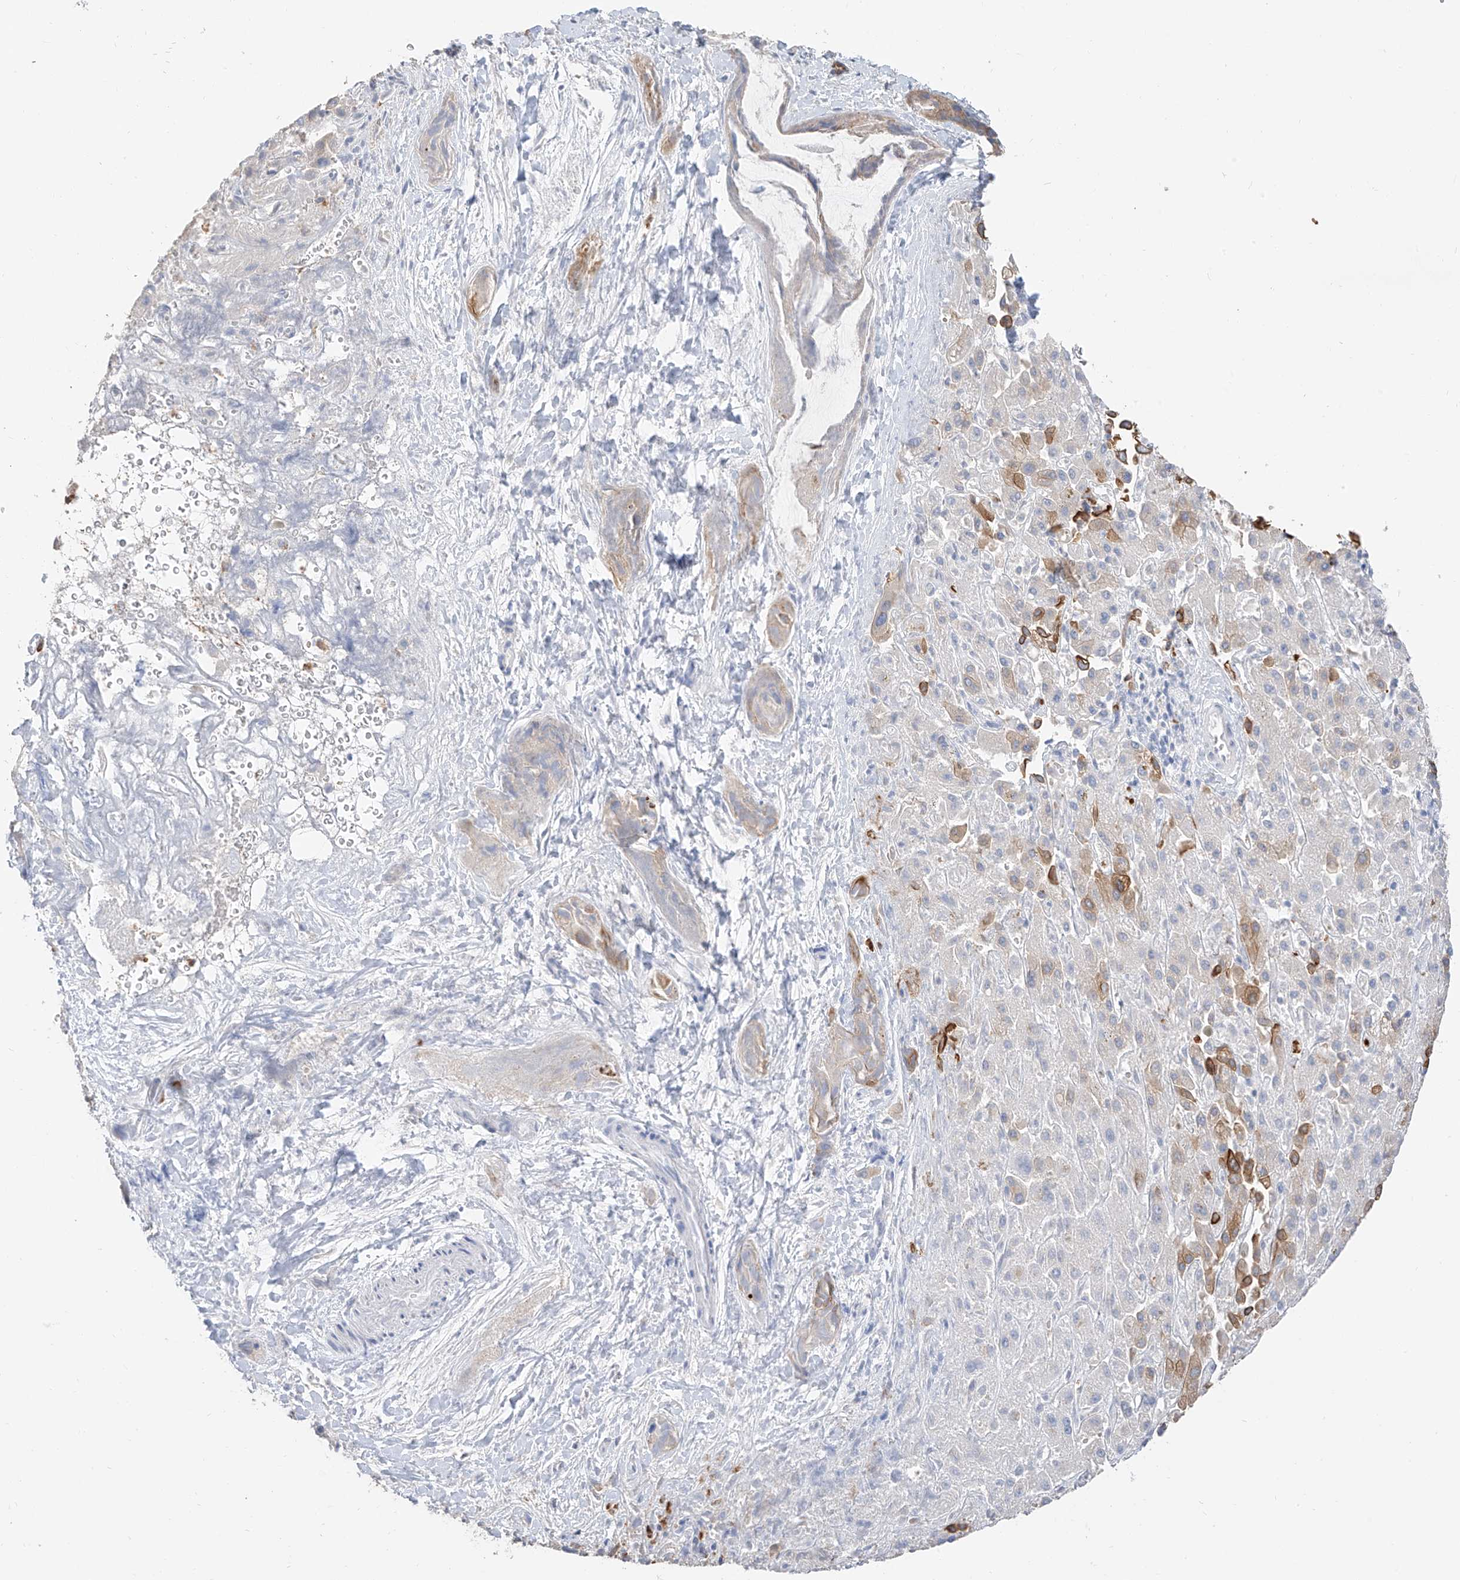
{"staining": {"intensity": "strong", "quantity": "<25%", "location": "cytoplasmic/membranous"}, "tissue": "liver cancer", "cell_type": "Tumor cells", "image_type": "cancer", "snomed": [{"axis": "morphology", "description": "Cholangiocarcinoma"}, {"axis": "topography", "description": "Liver"}], "caption": "Liver cancer (cholangiocarcinoma) tissue shows strong cytoplasmic/membranous positivity in approximately <25% of tumor cells, visualized by immunohistochemistry. Using DAB (3,3'-diaminobenzidine) (brown) and hematoxylin (blue) stains, captured at high magnification using brightfield microscopy.", "gene": "PAFAH1B3", "patient": {"sex": "female", "age": 52}}